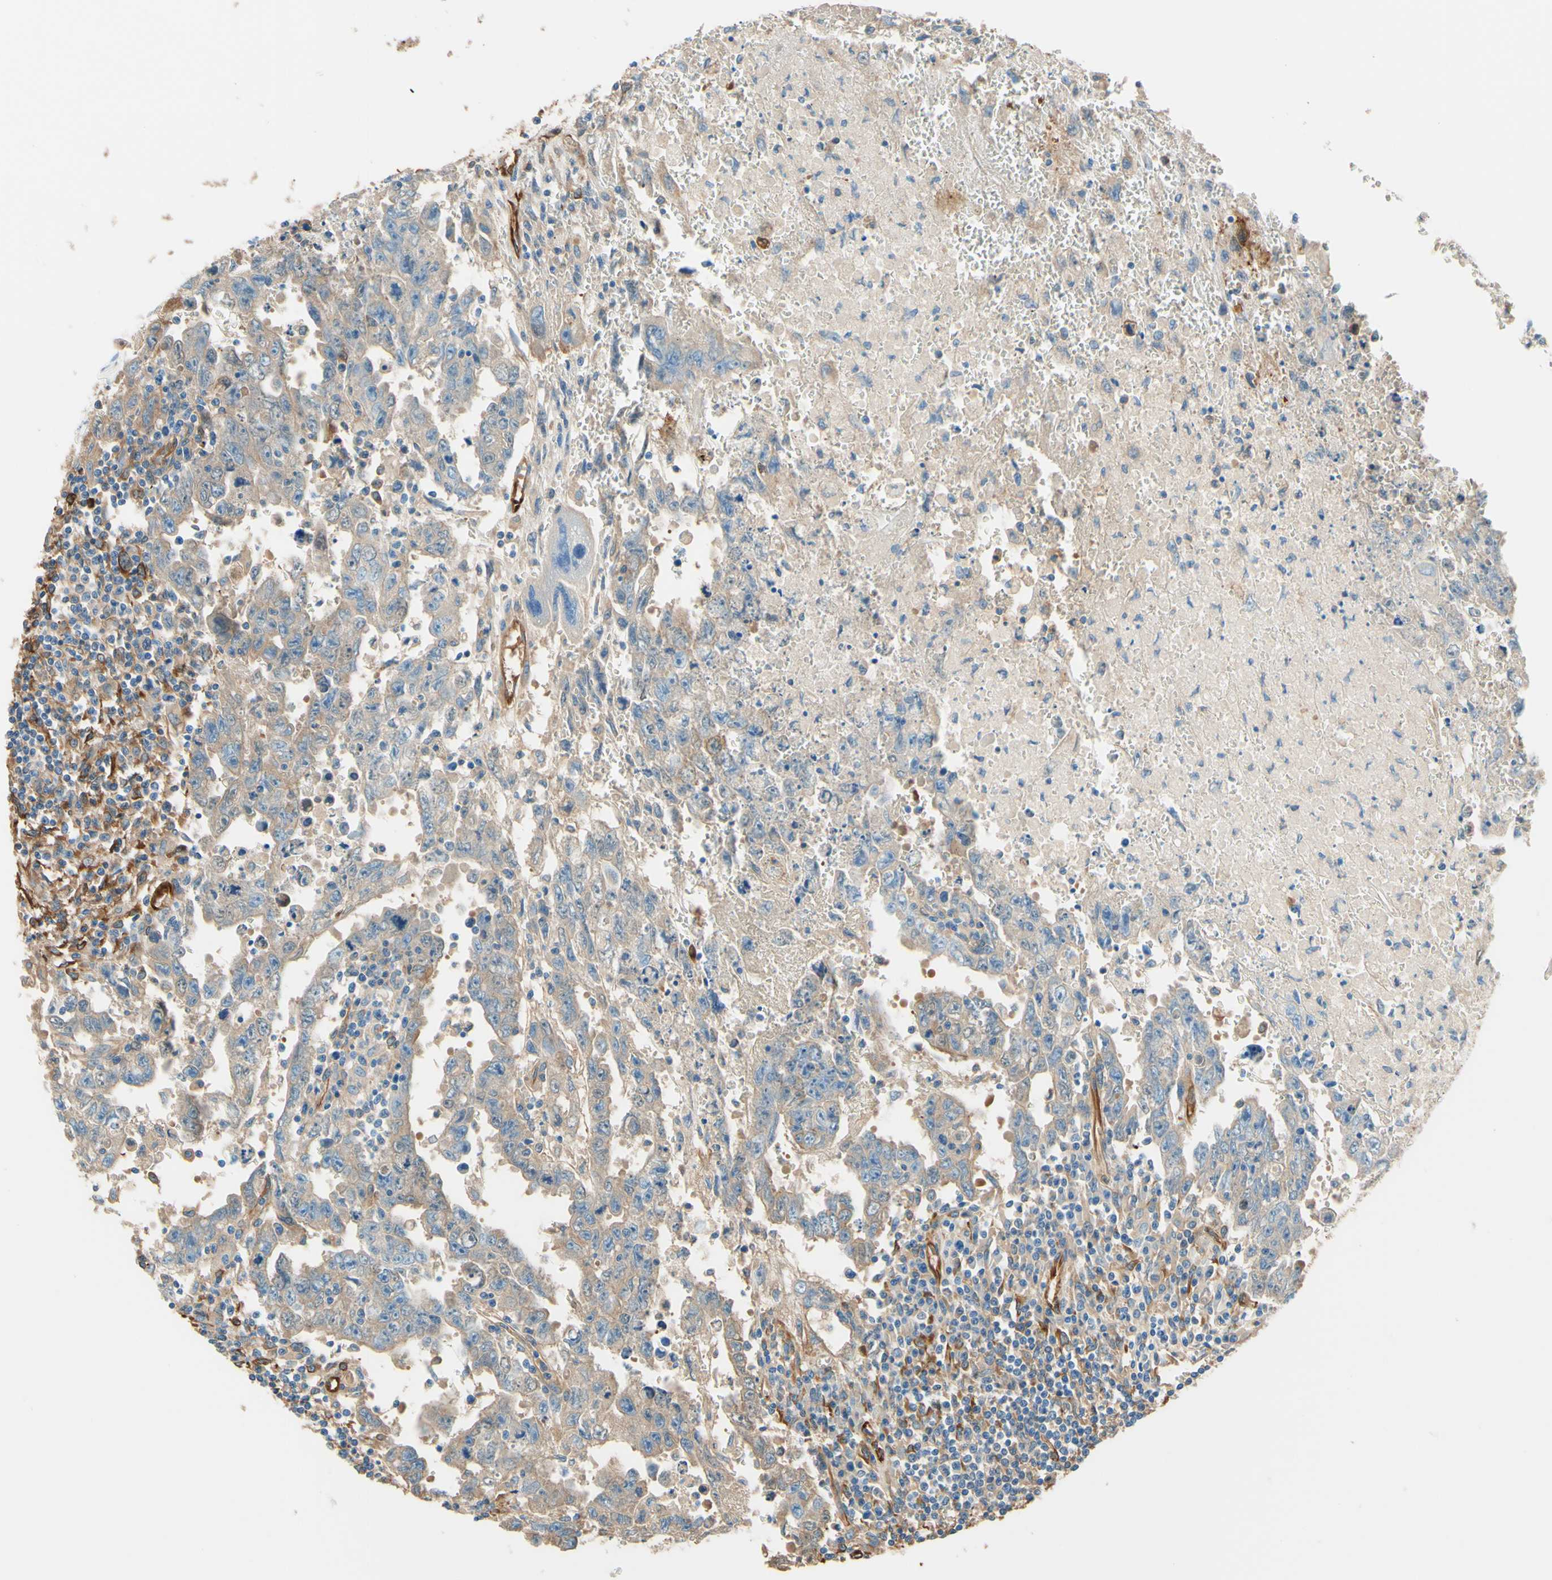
{"staining": {"intensity": "moderate", "quantity": ">75%", "location": "cytoplasmic/membranous"}, "tissue": "testis cancer", "cell_type": "Tumor cells", "image_type": "cancer", "snomed": [{"axis": "morphology", "description": "Carcinoma, Embryonal, NOS"}, {"axis": "topography", "description": "Testis"}], "caption": "This is a photomicrograph of IHC staining of embryonal carcinoma (testis), which shows moderate expression in the cytoplasmic/membranous of tumor cells.", "gene": "DPYSL3", "patient": {"sex": "male", "age": 28}}